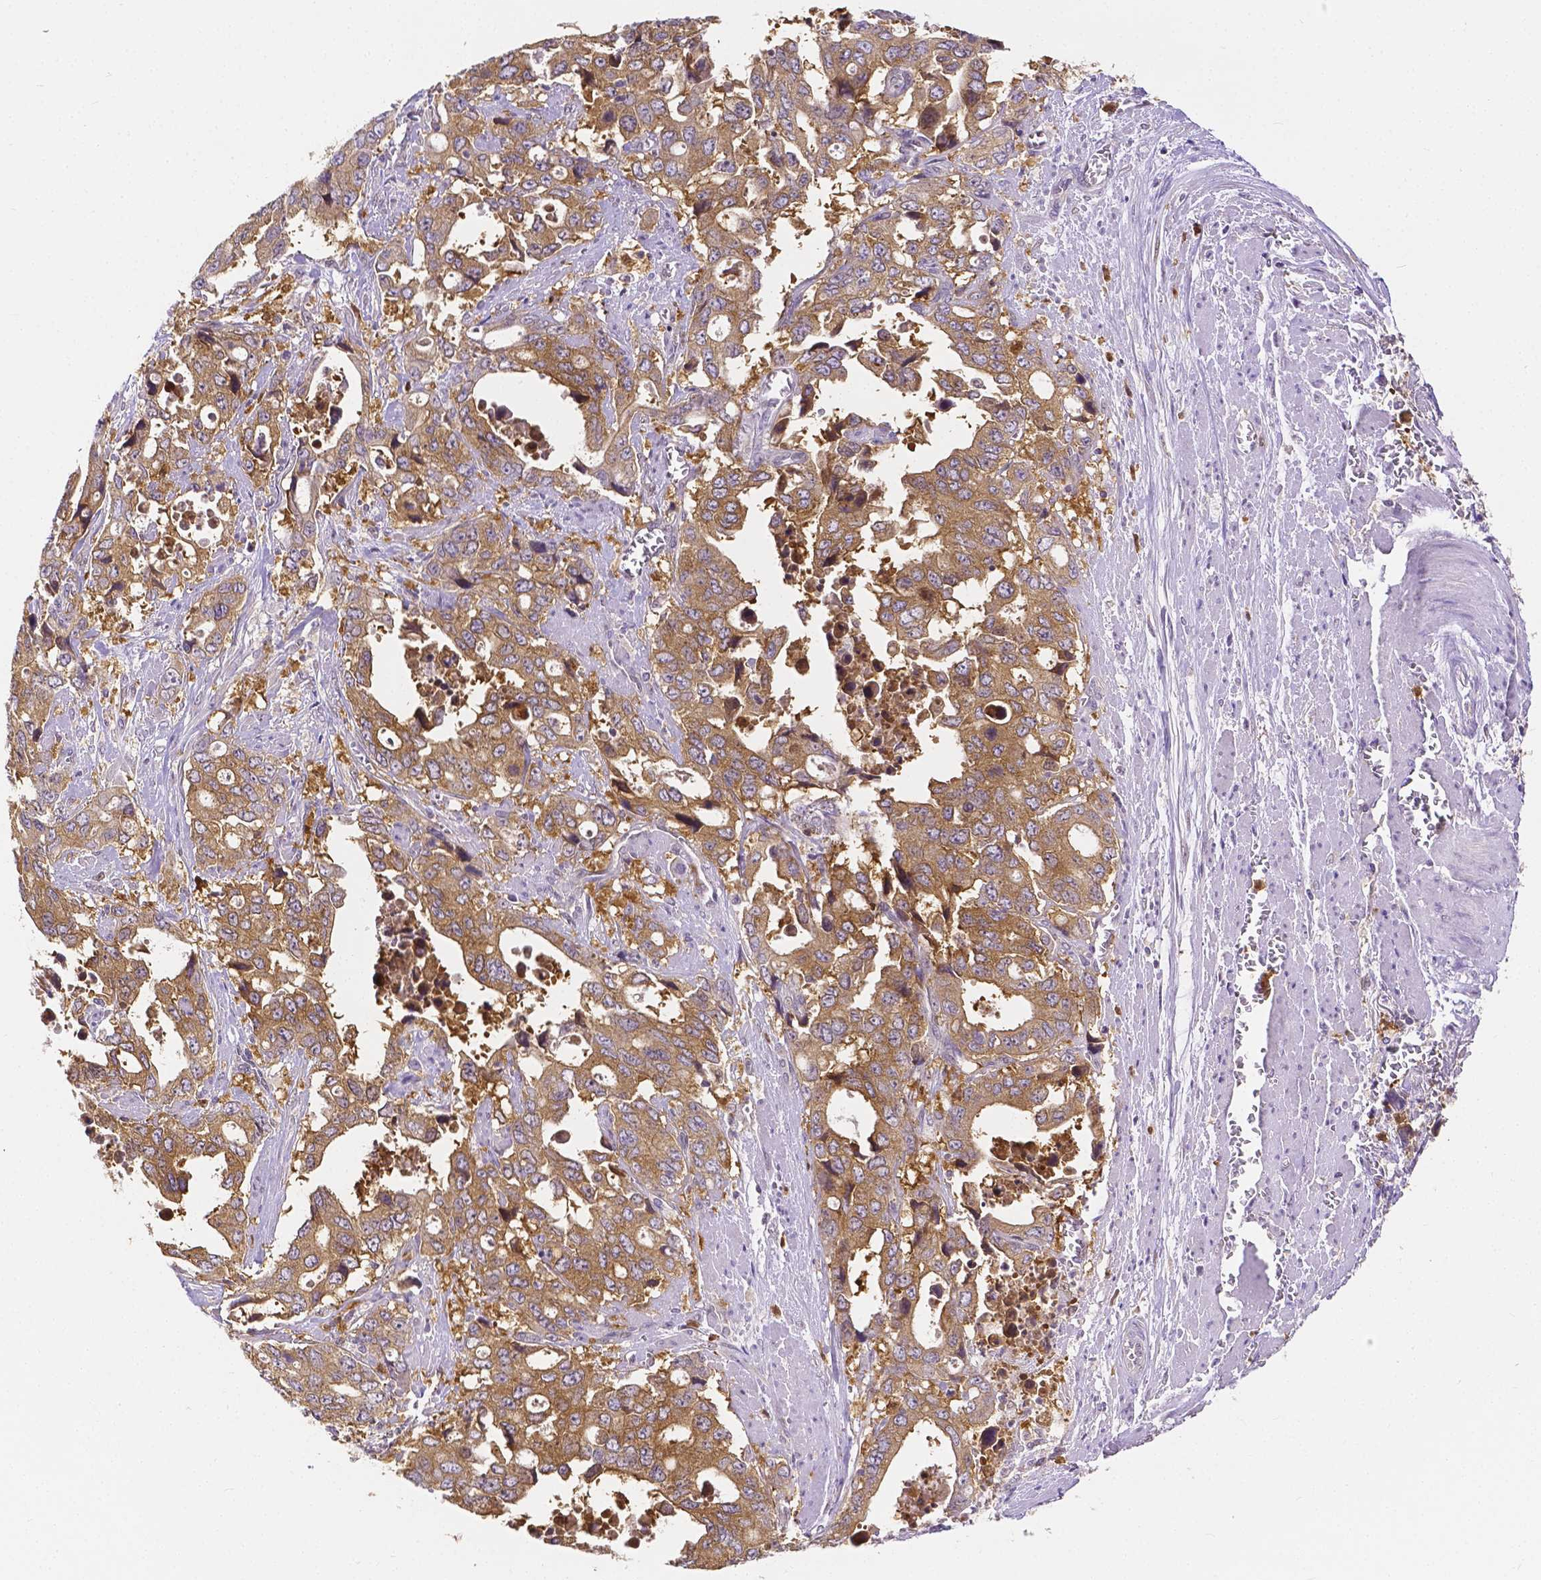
{"staining": {"intensity": "weak", "quantity": ">75%", "location": "cytoplasmic/membranous"}, "tissue": "stomach cancer", "cell_type": "Tumor cells", "image_type": "cancer", "snomed": [{"axis": "morphology", "description": "Adenocarcinoma, NOS"}, {"axis": "topography", "description": "Stomach, upper"}], "caption": "Weak cytoplasmic/membranous staining for a protein is seen in approximately >75% of tumor cells of adenocarcinoma (stomach) using immunohistochemistry.", "gene": "ZNRD2", "patient": {"sex": "male", "age": 74}}